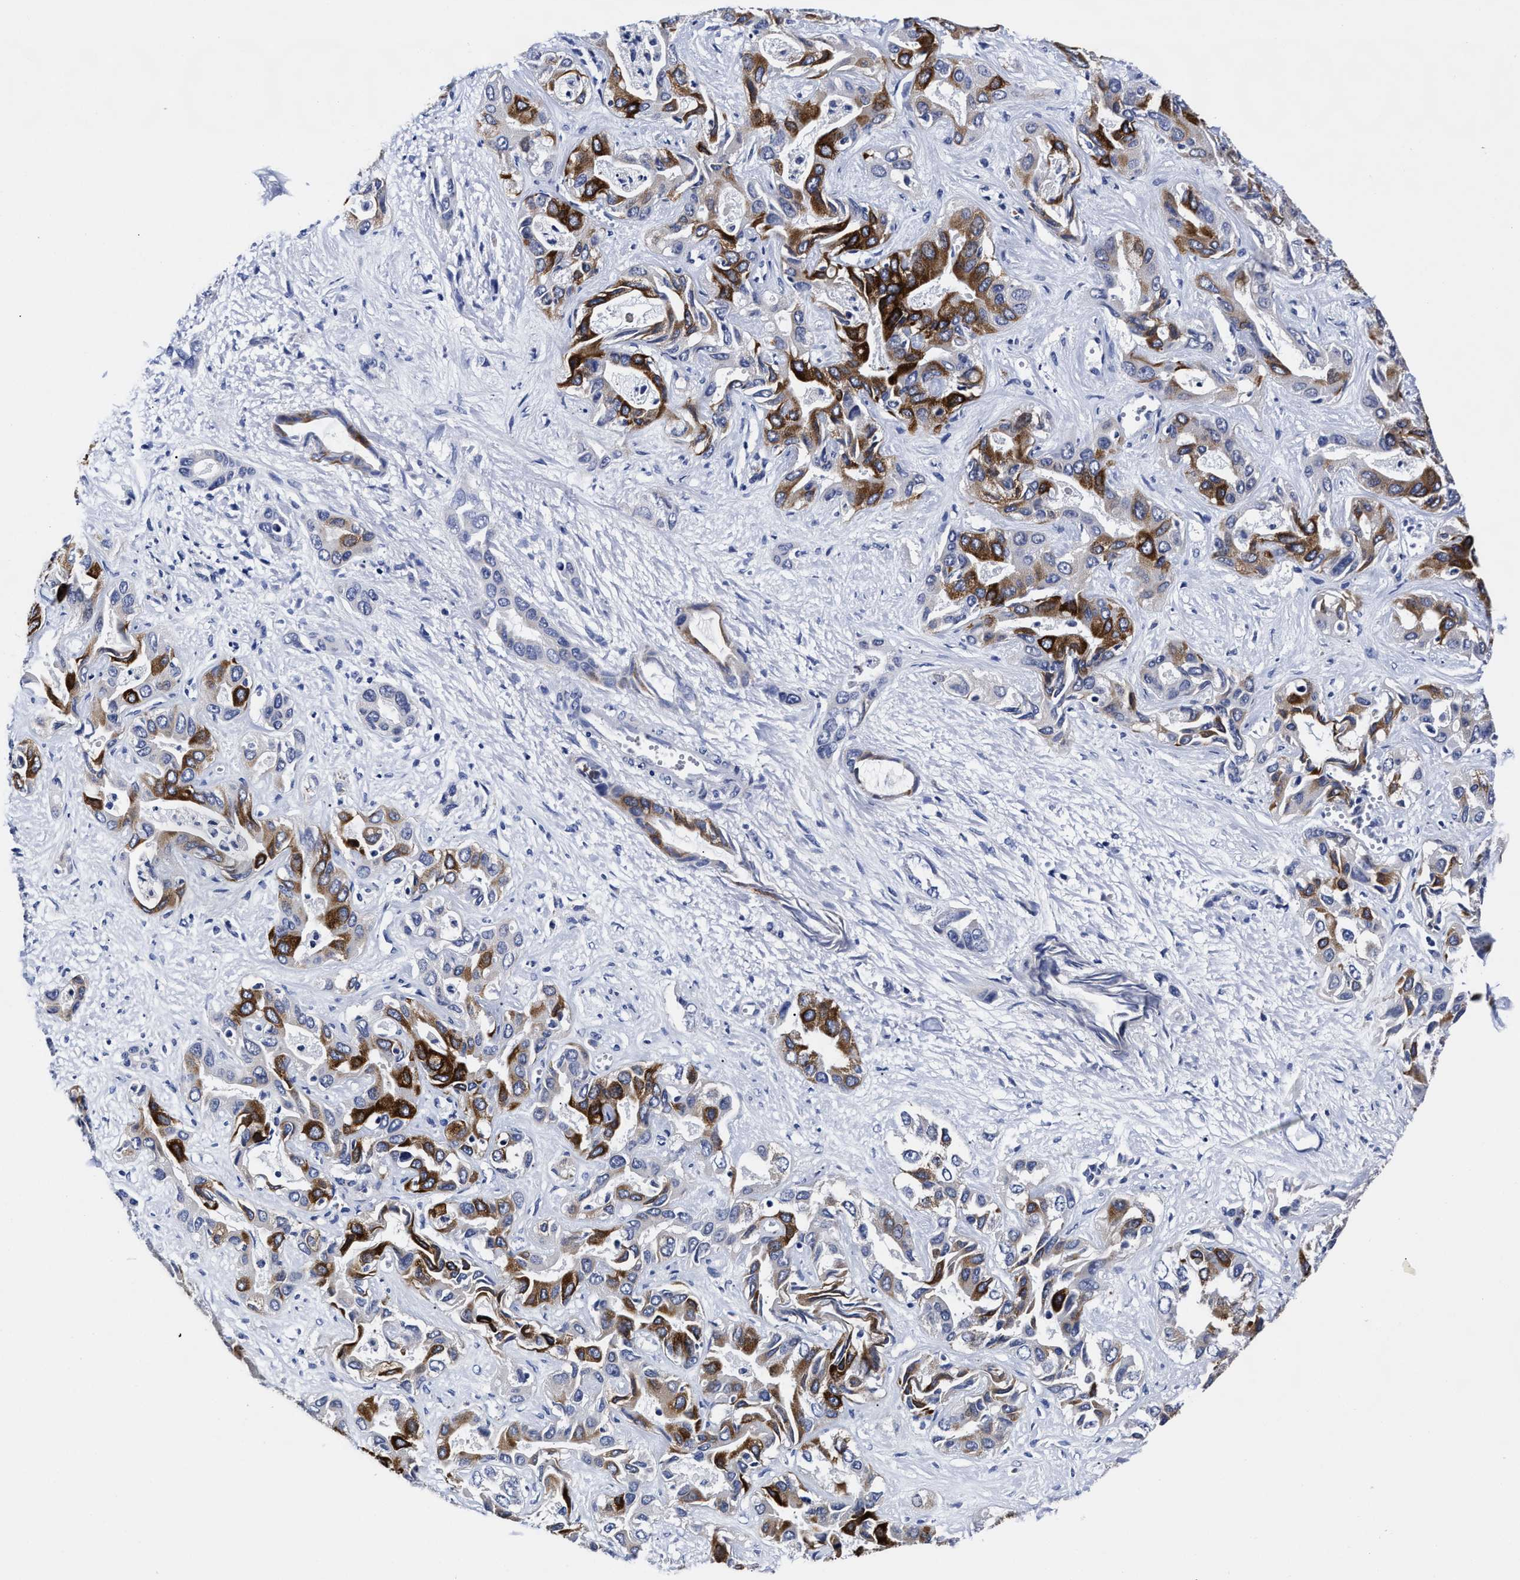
{"staining": {"intensity": "strong", "quantity": "25%-75%", "location": "cytoplasmic/membranous"}, "tissue": "liver cancer", "cell_type": "Tumor cells", "image_type": "cancer", "snomed": [{"axis": "morphology", "description": "Cholangiocarcinoma"}, {"axis": "topography", "description": "Liver"}], "caption": "Protein staining exhibits strong cytoplasmic/membranous expression in approximately 25%-75% of tumor cells in cholangiocarcinoma (liver). (IHC, brightfield microscopy, high magnification).", "gene": "OLFML2A", "patient": {"sex": "female", "age": 52}}